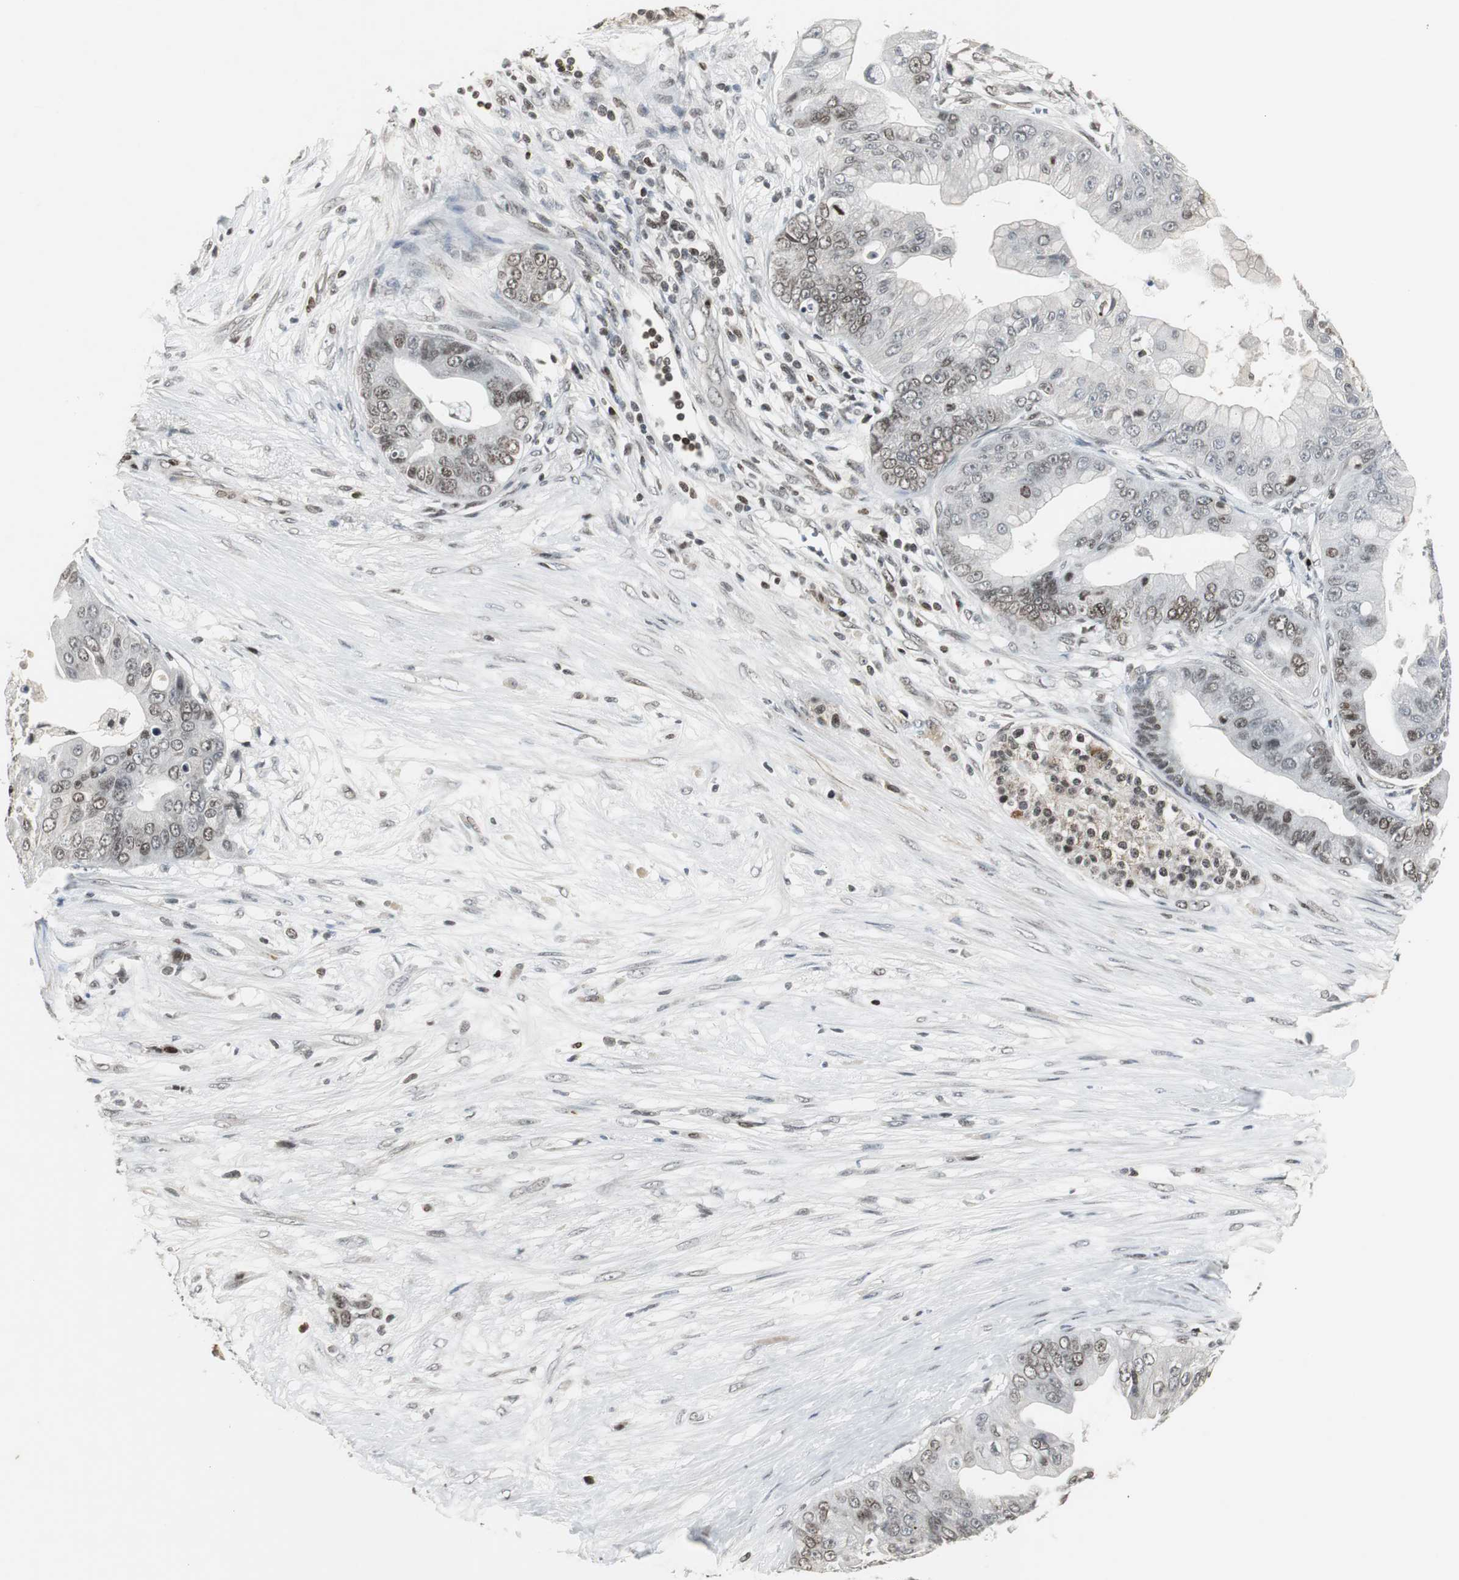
{"staining": {"intensity": "weak", "quantity": "25%-75%", "location": "nuclear"}, "tissue": "pancreatic cancer", "cell_type": "Tumor cells", "image_type": "cancer", "snomed": [{"axis": "morphology", "description": "Adenocarcinoma, NOS"}, {"axis": "topography", "description": "Pancreas"}], "caption": "IHC of human pancreatic cancer reveals low levels of weak nuclear staining in approximately 25%-75% of tumor cells. (brown staining indicates protein expression, while blue staining denotes nuclei).", "gene": "MPG", "patient": {"sex": "female", "age": 75}}